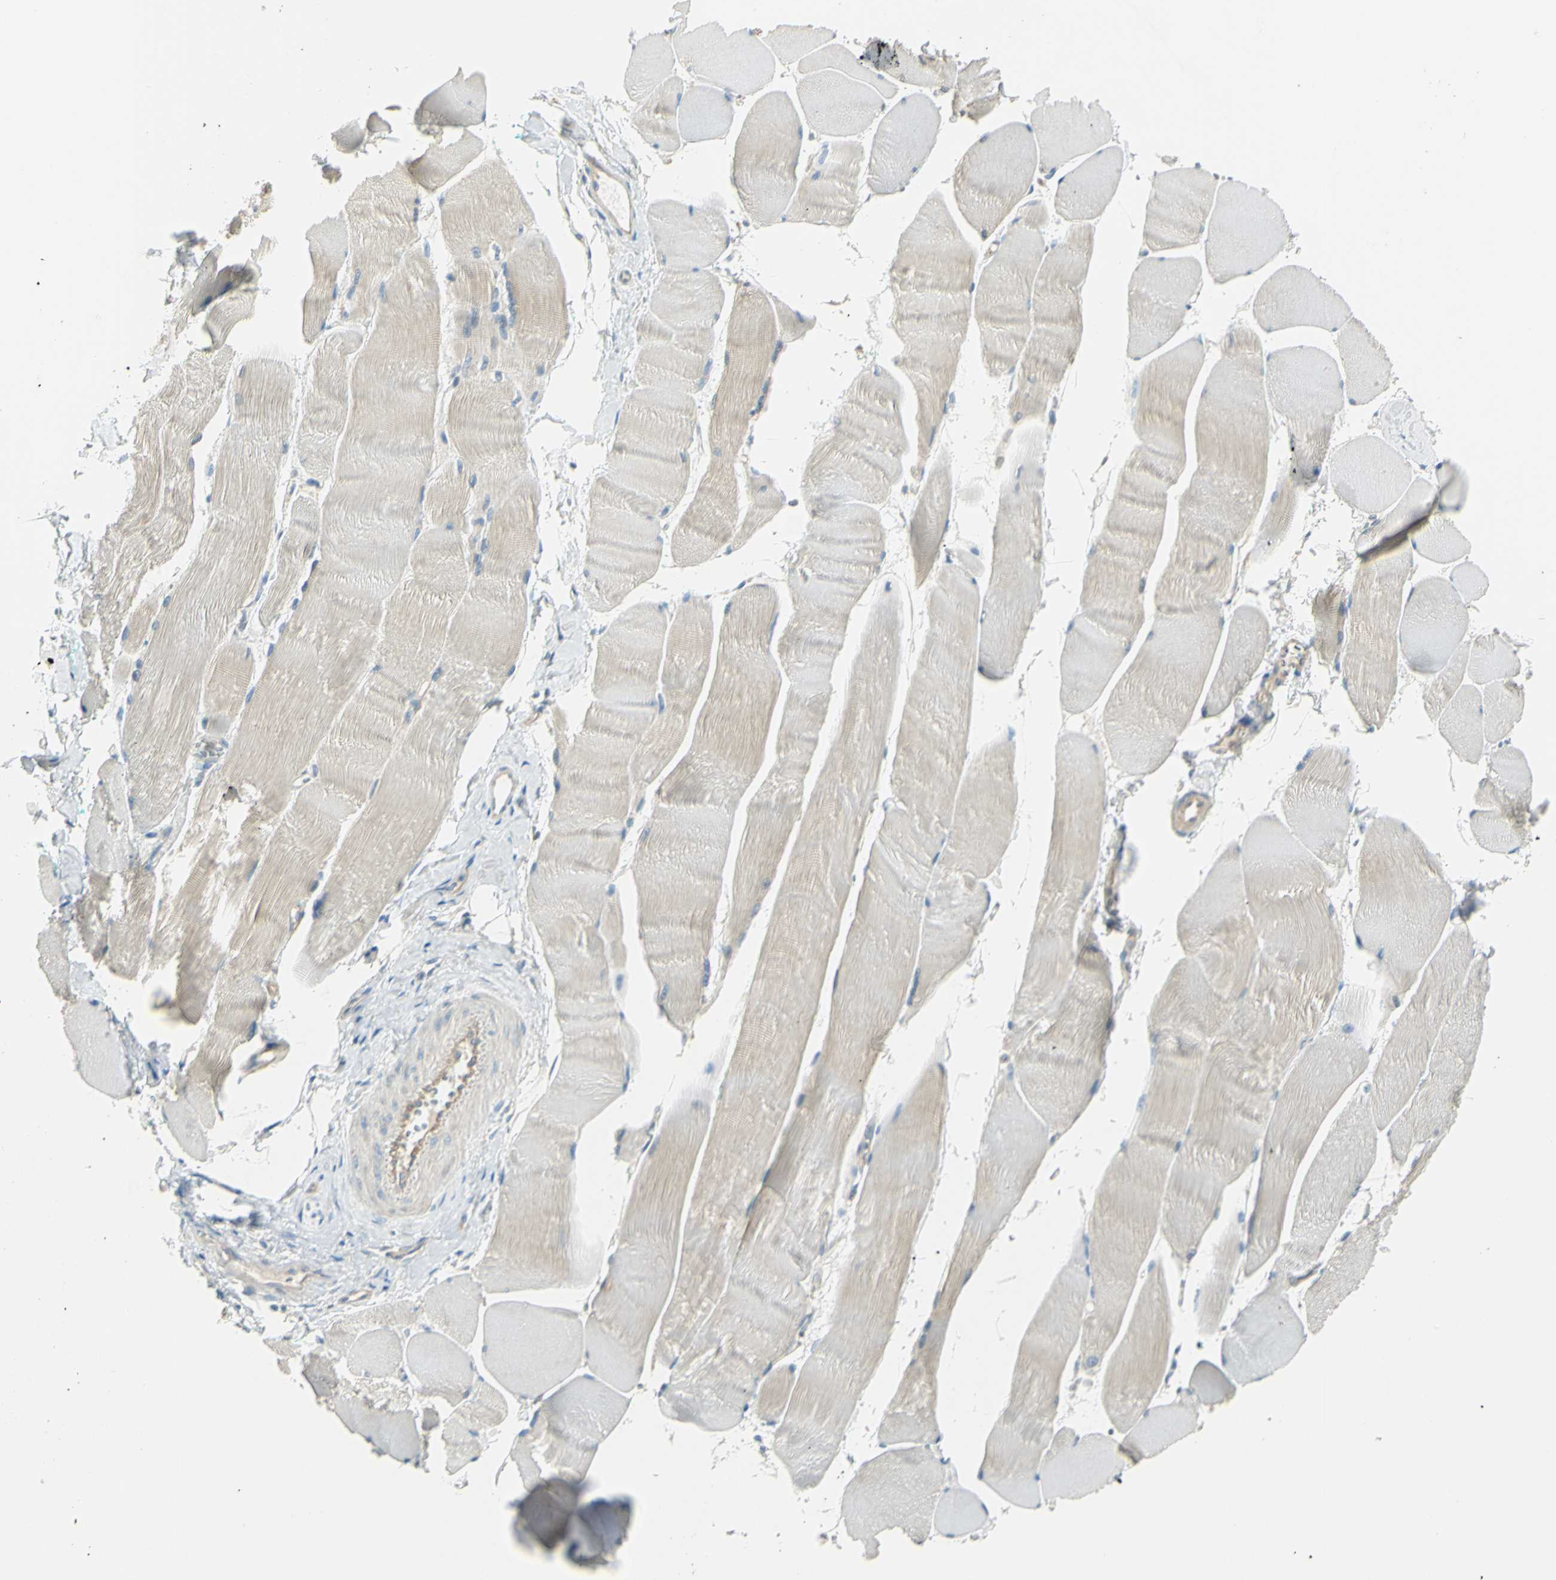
{"staining": {"intensity": "weak", "quantity": "<25%", "location": "cytoplasmic/membranous"}, "tissue": "skeletal muscle", "cell_type": "Myocytes", "image_type": "normal", "snomed": [{"axis": "morphology", "description": "Normal tissue, NOS"}, {"axis": "morphology", "description": "Squamous cell carcinoma, NOS"}, {"axis": "topography", "description": "Skeletal muscle"}], "caption": "The histopathology image reveals no staining of myocytes in normal skeletal muscle. (Immunohistochemistry, brightfield microscopy, high magnification).", "gene": "LAMA3", "patient": {"sex": "male", "age": 51}}